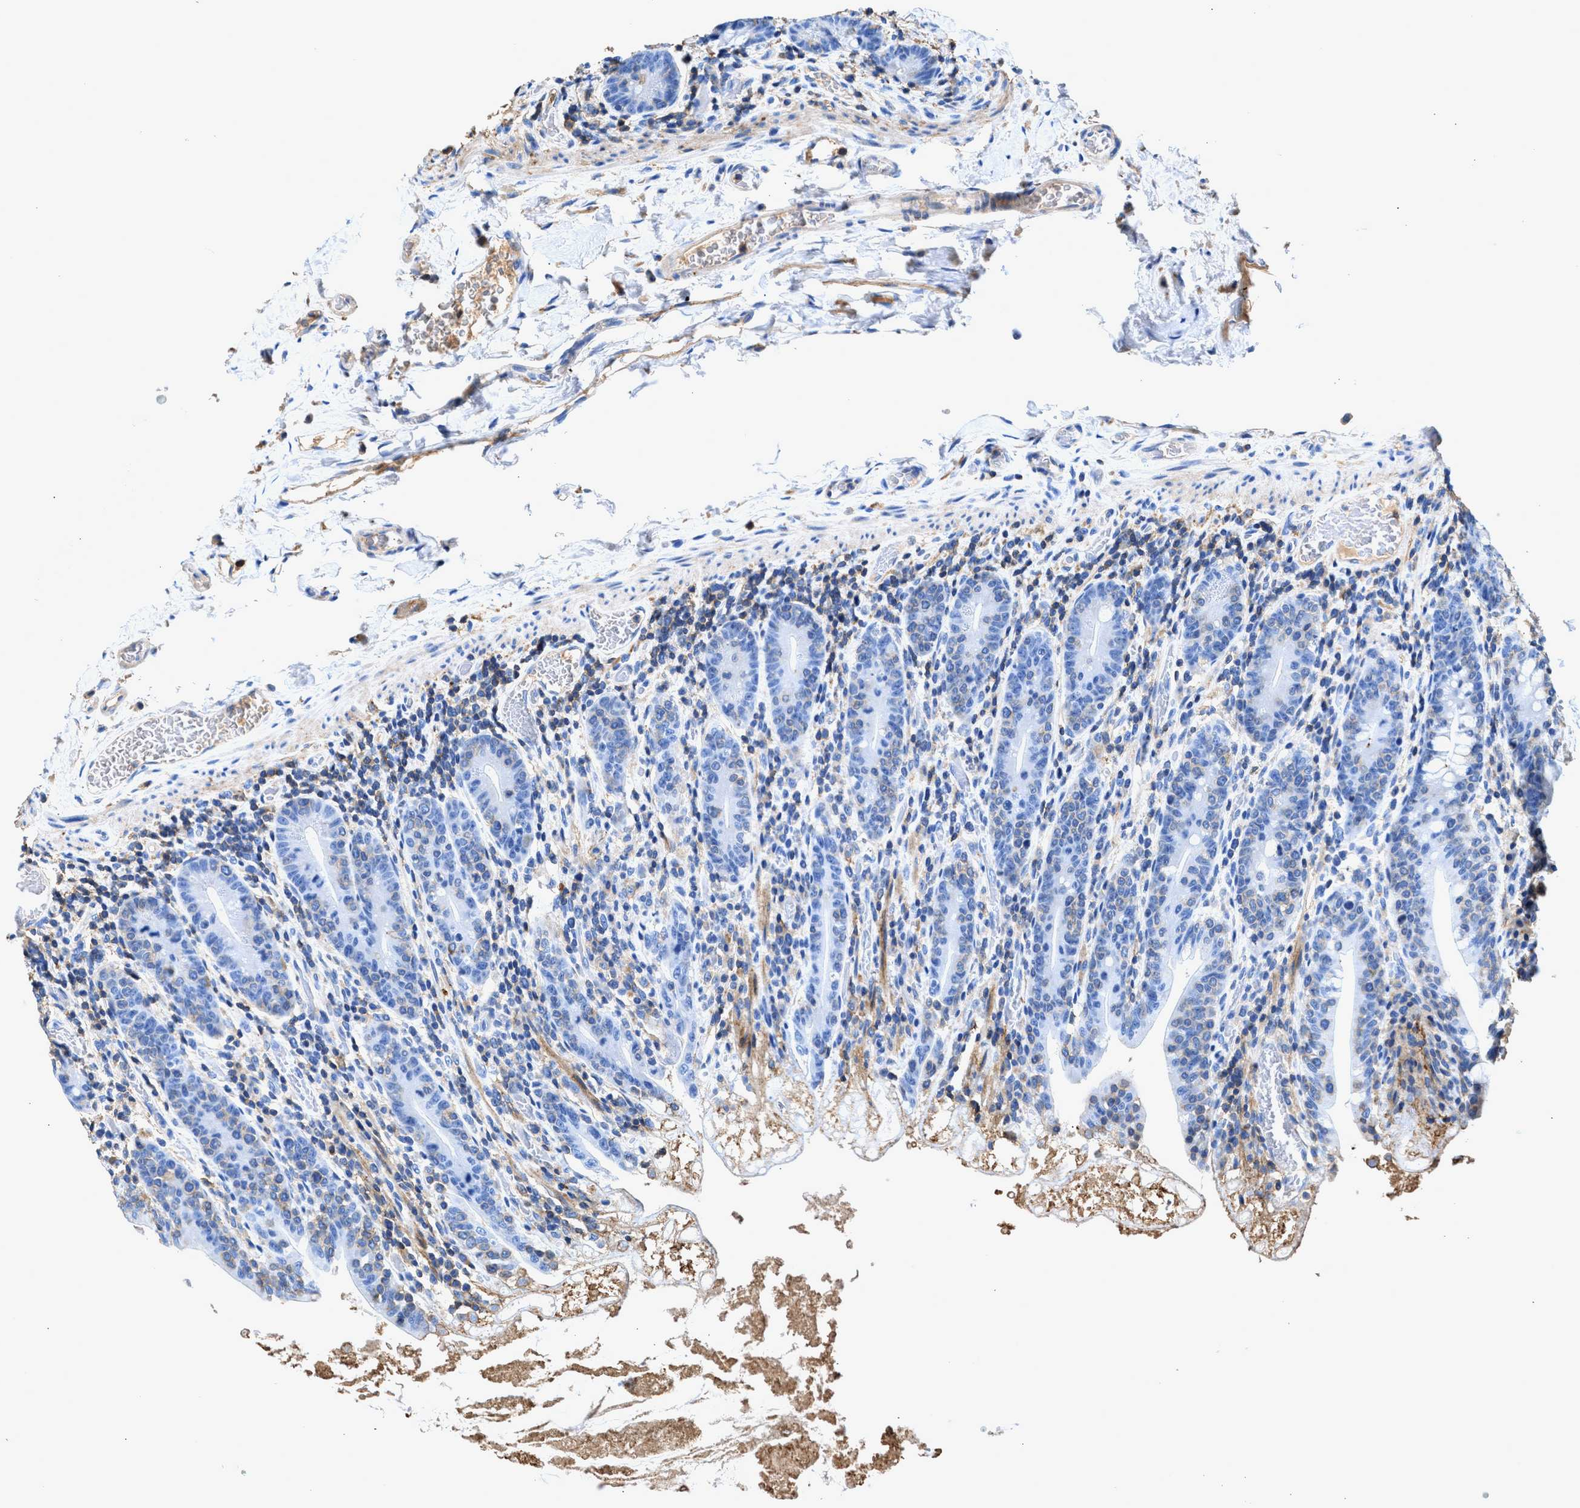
{"staining": {"intensity": "negative", "quantity": "none", "location": "none"}, "tissue": "small intestine", "cell_type": "Glandular cells", "image_type": "normal", "snomed": [{"axis": "morphology", "description": "Normal tissue, NOS"}, {"axis": "topography", "description": "Small intestine"}], "caption": "Immunohistochemical staining of normal human small intestine reveals no significant expression in glandular cells.", "gene": "KCNQ4", "patient": {"sex": "female", "age": 56}}